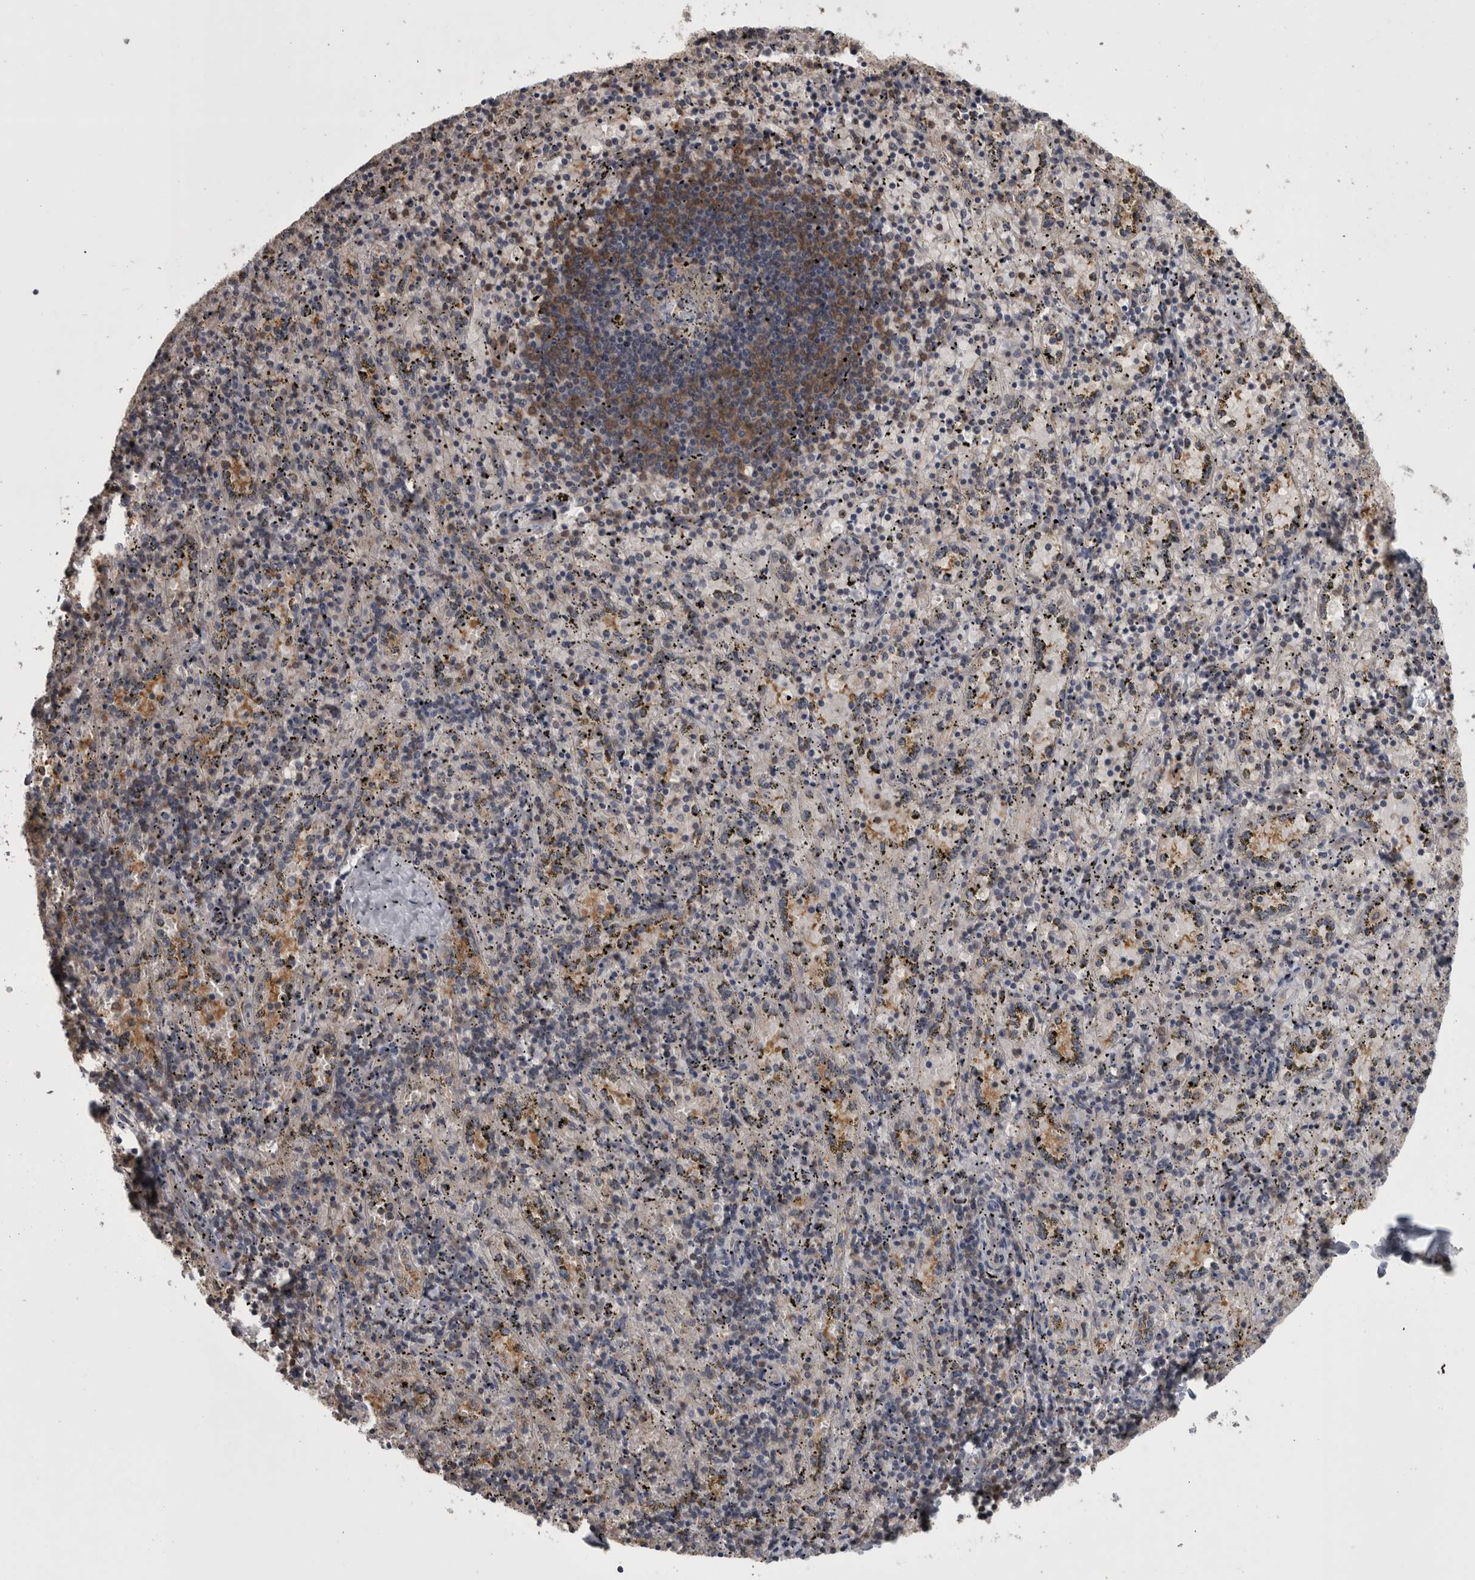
{"staining": {"intensity": "moderate", "quantity": "<25%", "location": "cytoplasmic/membranous"}, "tissue": "spleen", "cell_type": "Cells in red pulp", "image_type": "normal", "snomed": [{"axis": "morphology", "description": "Normal tissue, NOS"}, {"axis": "topography", "description": "Spleen"}], "caption": "Protein staining demonstrates moderate cytoplasmic/membranous positivity in approximately <25% of cells in red pulp in benign spleen. Nuclei are stained in blue.", "gene": "APRT", "patient": {"sex": "male", "age": 11}}